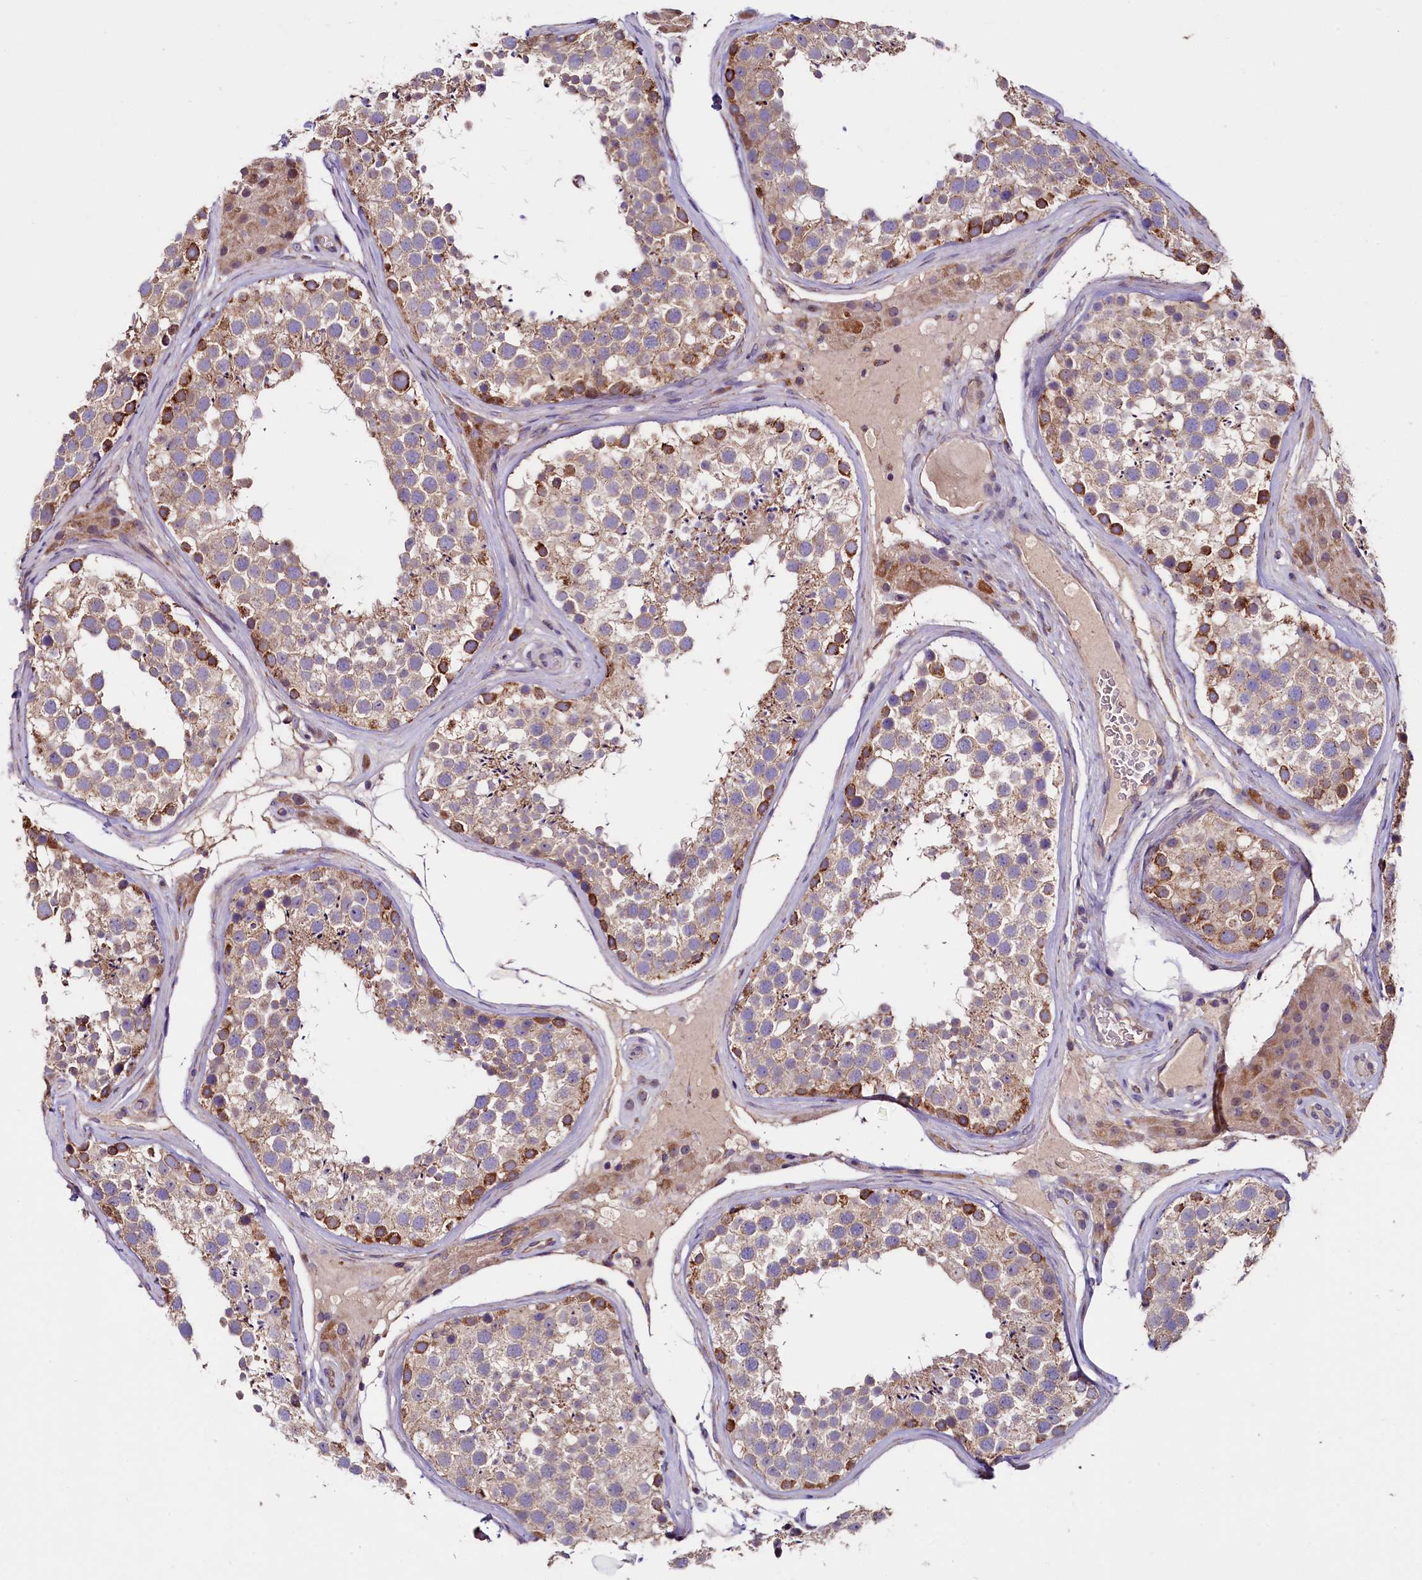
{"staining": {"intensity": "moderate", "quantity": ">75%", "location": "cytoplasmic/membranous"}, "tissue": "testis", "cell_type": "Cells in seminiferous ducts", "image_type": "normal", "snomed": [{"axis": "morphology", "description": "Normal tissue, NOS"}, {"axis": "topography", "description": "Testis"}], "caption": "Immunohistochemistry (IHC) of unremarkable human testis demonstrates medium levels of moderate cytoplasmic/membranous expression in about >75% of cells in seminiferous ducts.", "gene": "ZSWIM1", "patient": {"sex": "male", "age": 46}}